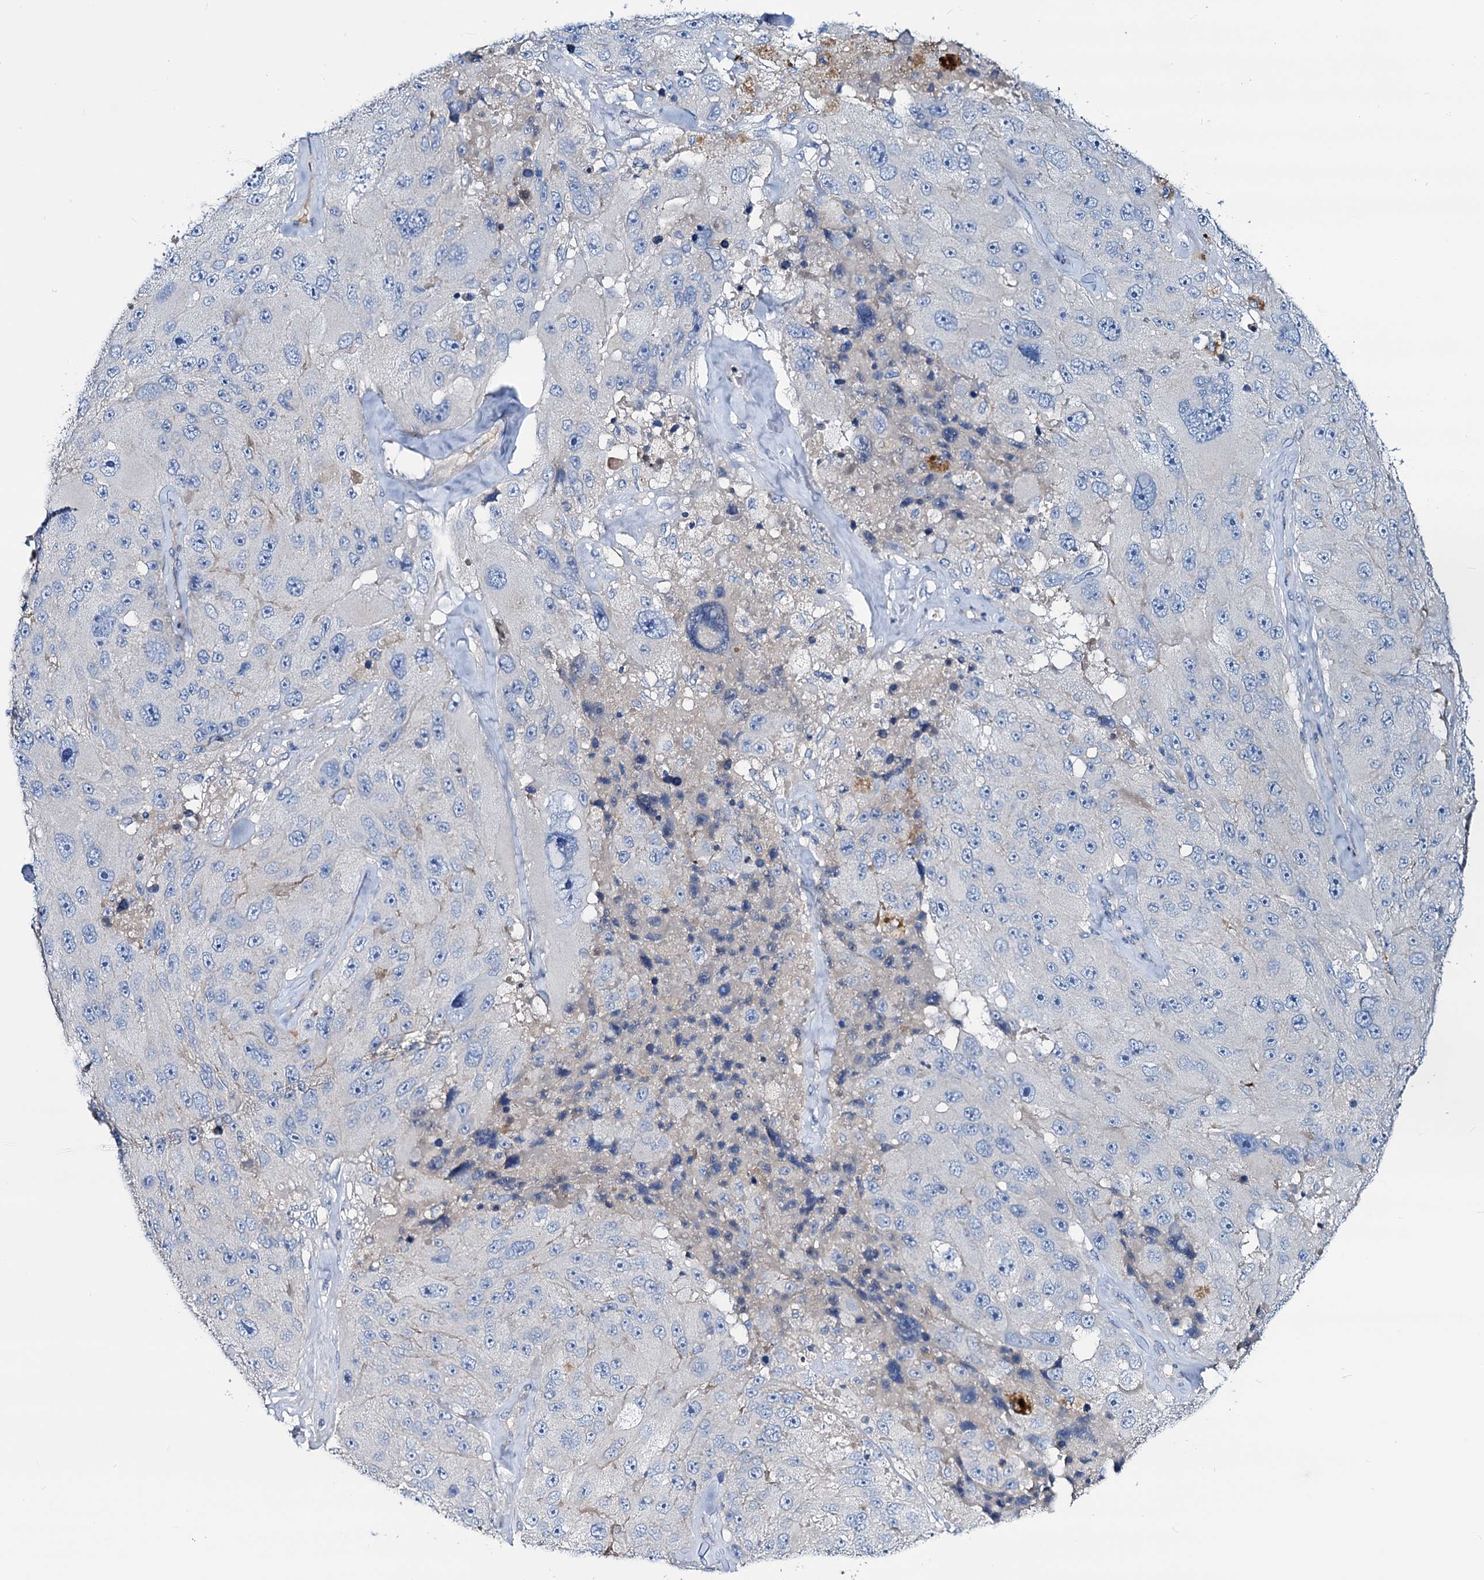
{"staining": {"intensity": "negative", "quantity": "none", "location": "none"}, "tissue": "melanoma", "cell_type": "Tumor cells", "image_type": "cancer", "snomed": [{"axis": "morphology", "description": "Malignant melanoma, Metastatic site"}, {"axis": "topography", "description": "Lymph node"}], "caption": "Tumor cells show no significant protein positivity in malignant melanoma (metastatic site).", "gene": "DYDC2", "patient": {"sex": "male", "age": 62}}